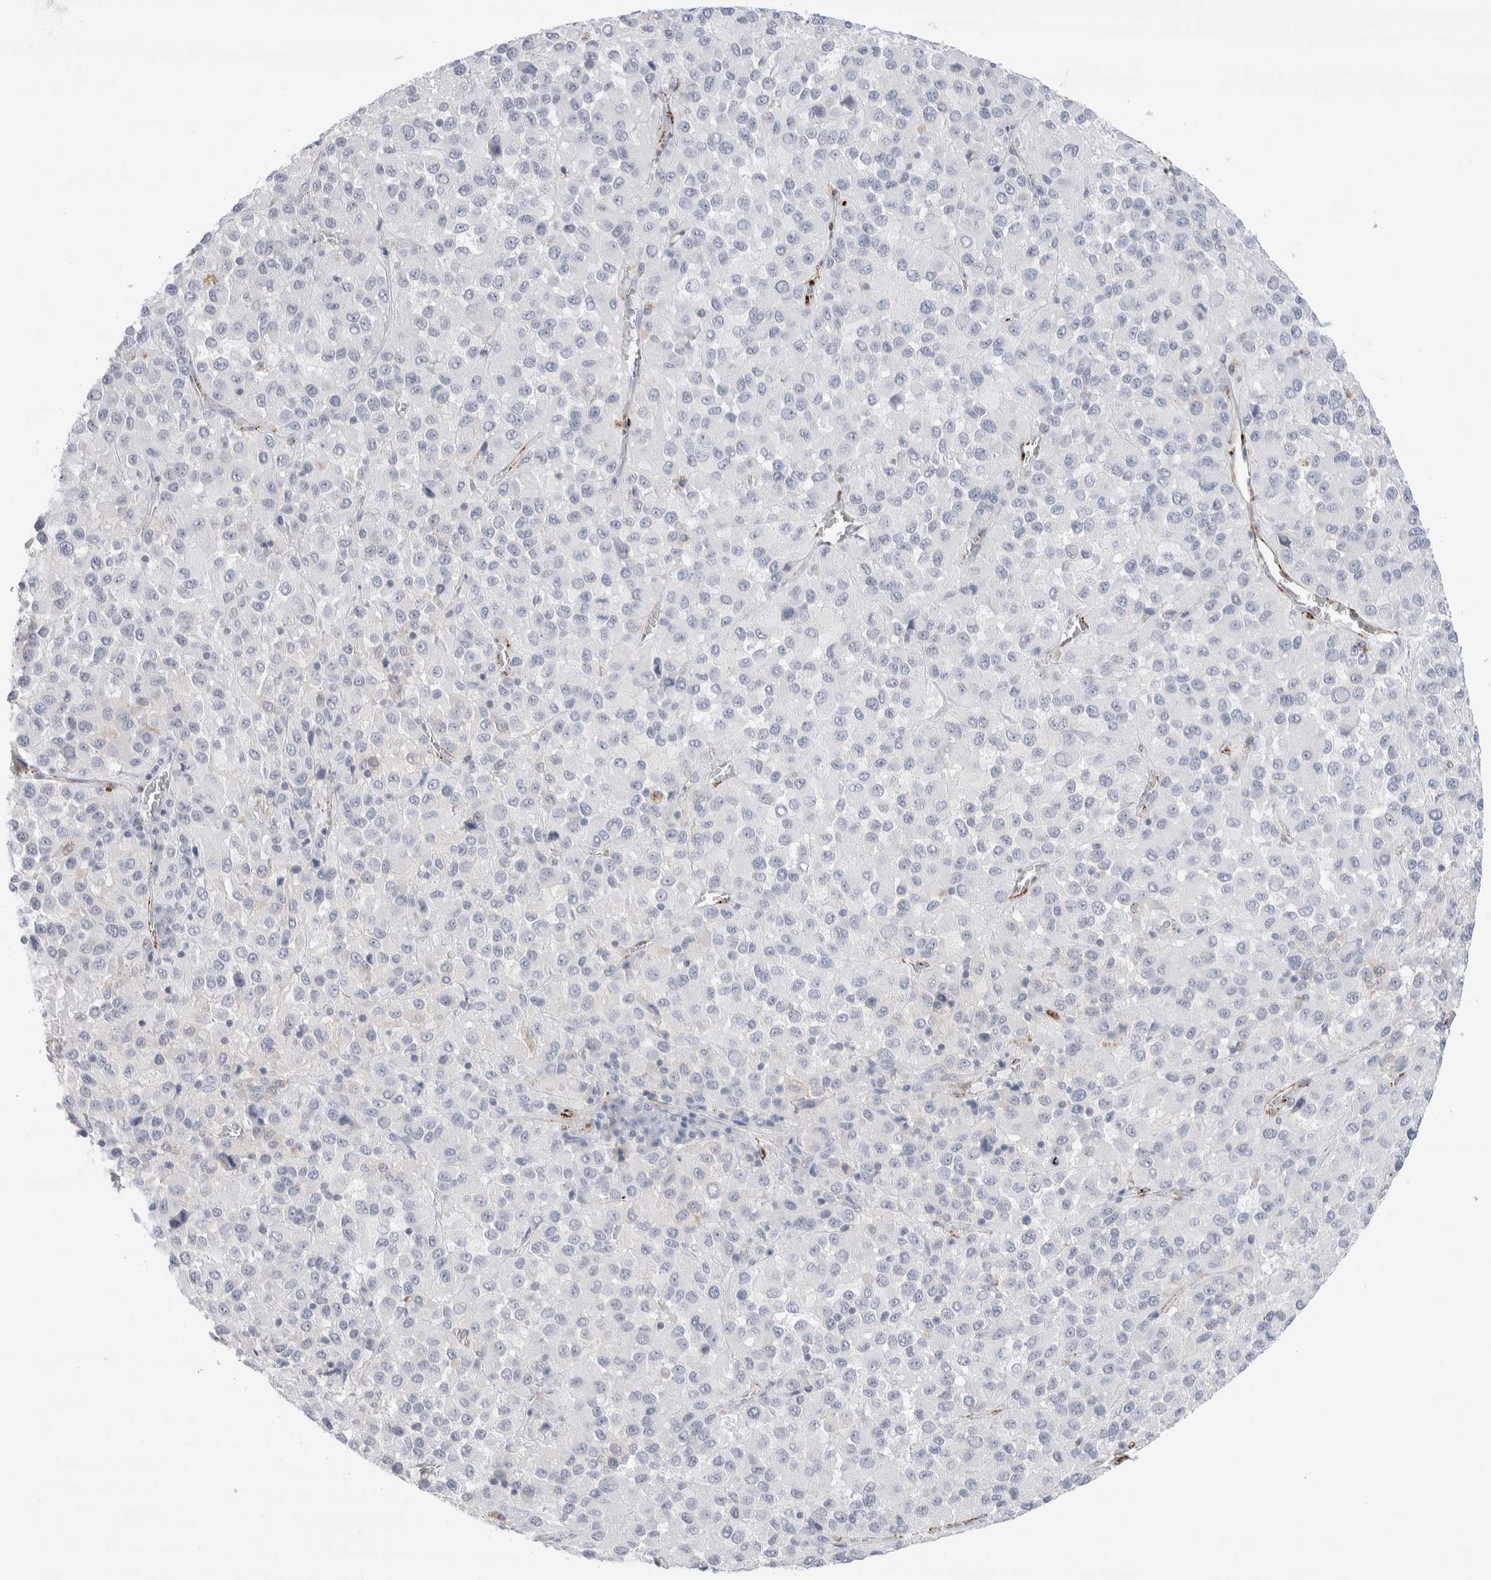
{"staining": {"intensity": "negative", "quantity": "none", "location": "none"}, "tissue": "melanoma", "cell_type": "Tumor cells", "image_type": "cancer", "snomed": [{"axis": "morphology", "description": "Malignant melanoma, Metastatic site"}, {"axis": "topography", "description": "Lung"}], "caption": "Protein analysis of melanoma displays no significant expression in tumor cells.", "gene": "SEPTIN4", "patient": {"sex": "male", "age": 64}}